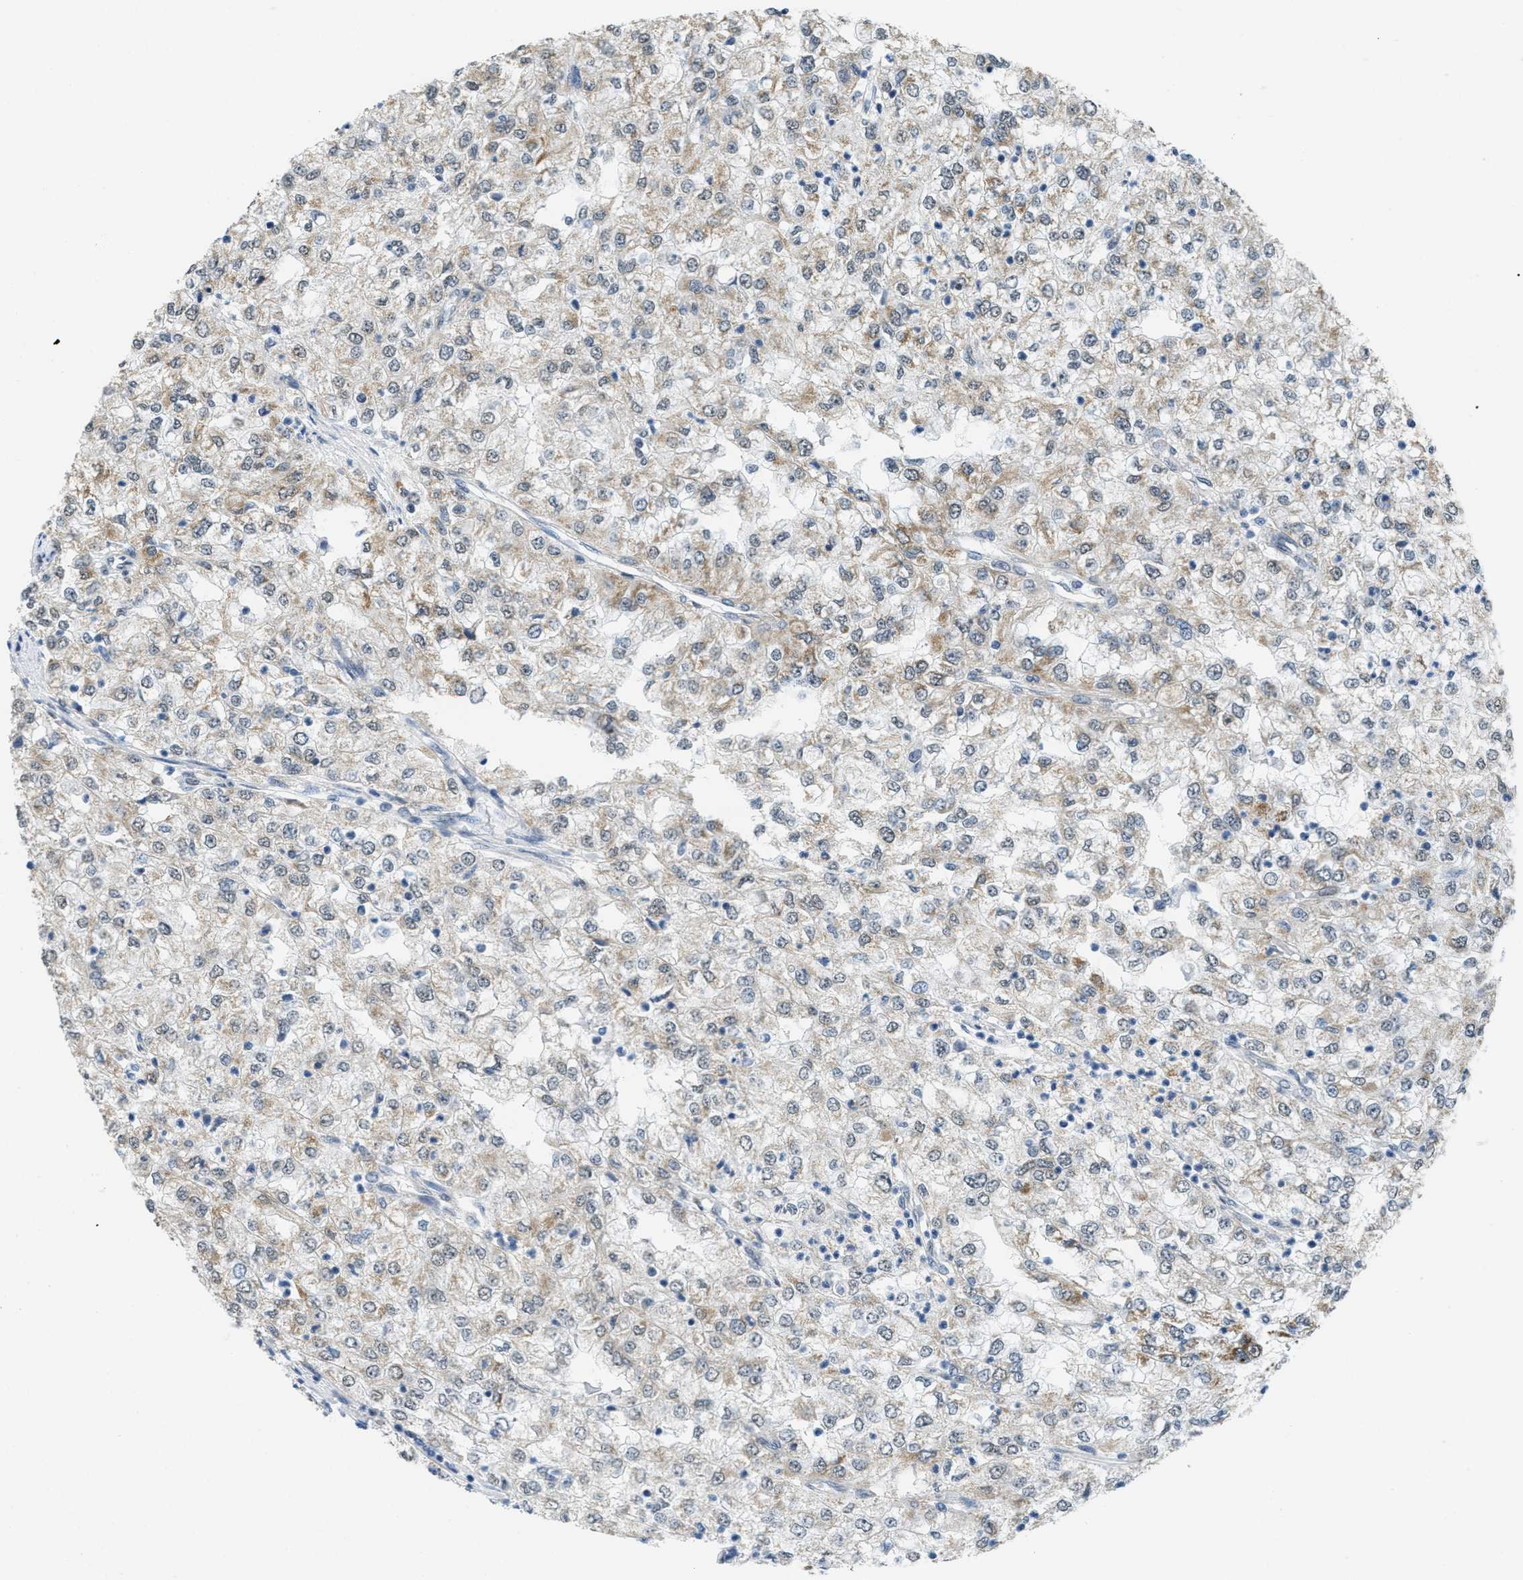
{"staining": {"intensity": "weak", "quantity": ">75%", "location": "cytoplasmic/membranous"}, "tissue": "renal cancer", "cell_type": "Tumor cells", "image_type": "cancer", "snomed": [{"axis": "morphology", "description": "Adenocarcinoma, NOS"}, {"axis": "topography", "description": "Kidney"}], "caption": "Immunohistochemistry (IHC) histopathology image of neoplastic tissue: human renal cancer stained using immunohistochemistry (IHC) shows low levels of weak protein expression localized specifically in the cytoplasmic/membranous of tumor cells, appearing as a cytoplasmic/membranous brown color.", "gene": "TOMM70", "patient": {"sex": "female", "age": 54}}